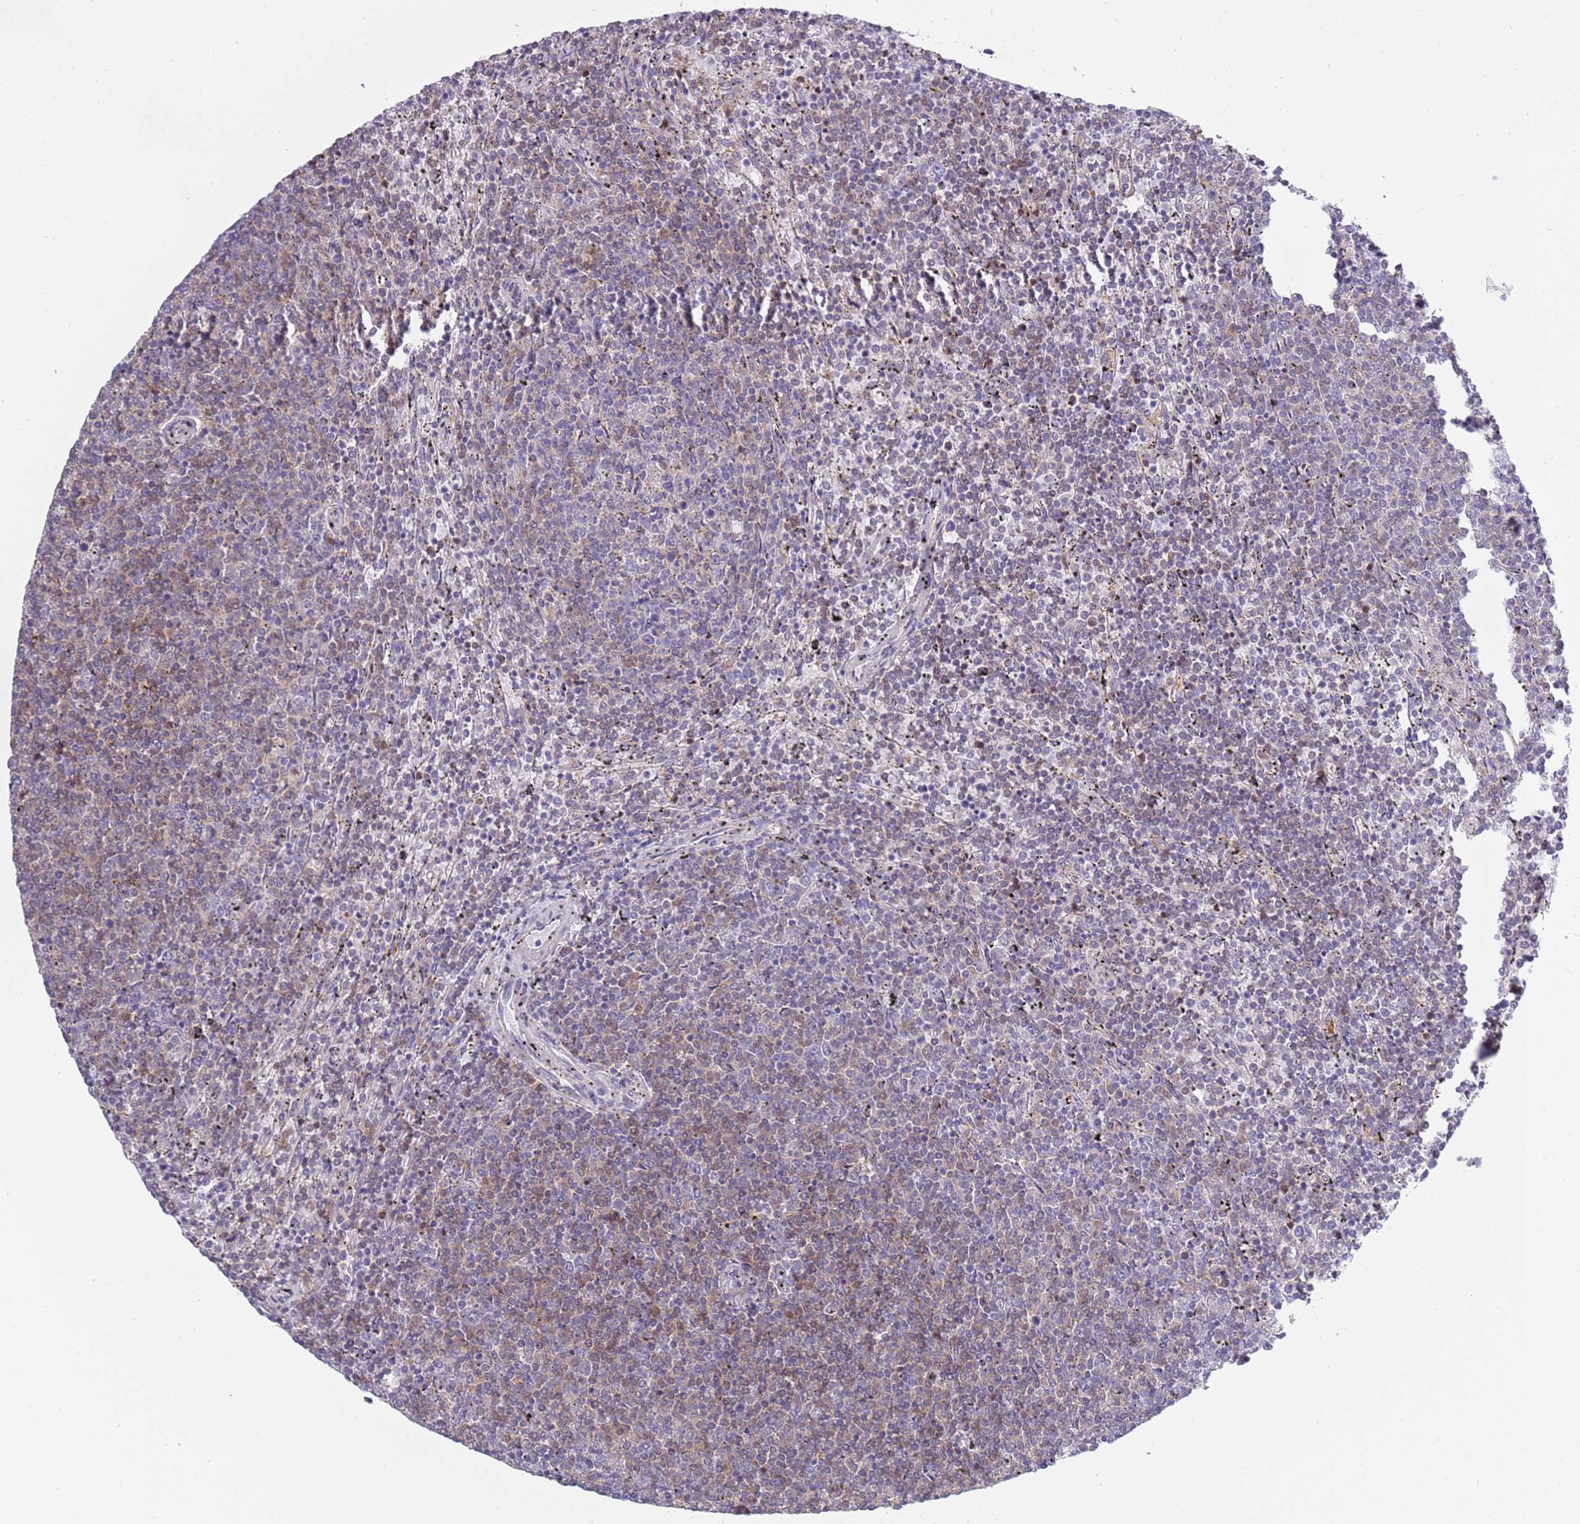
{"staining": {"intensity": "weak", "quantity": "25%-75%", "location": "cytoplasmic/membranous"}, "tissue": "lymphoma", "cell_type": "Tumor cells", "image_type": "cancer", "snomed": [{"axis": "morphology", "description": "Malignant lymphoma, non-Hodgkin's type, Low grade"}, {"axis": "topography", "description": "Spleen"}], "caption": "Immunohistochemical staining of lymphoma demonstrates low levels of weak cytoplasmic/membranous protein positivity in about 25%-75% of tumor cells. Ihc stains the protein of interest in brown and the nuclei are stained blue.", "gene": "NBPF6", "patient": {"sex": "female", "age": 50}}